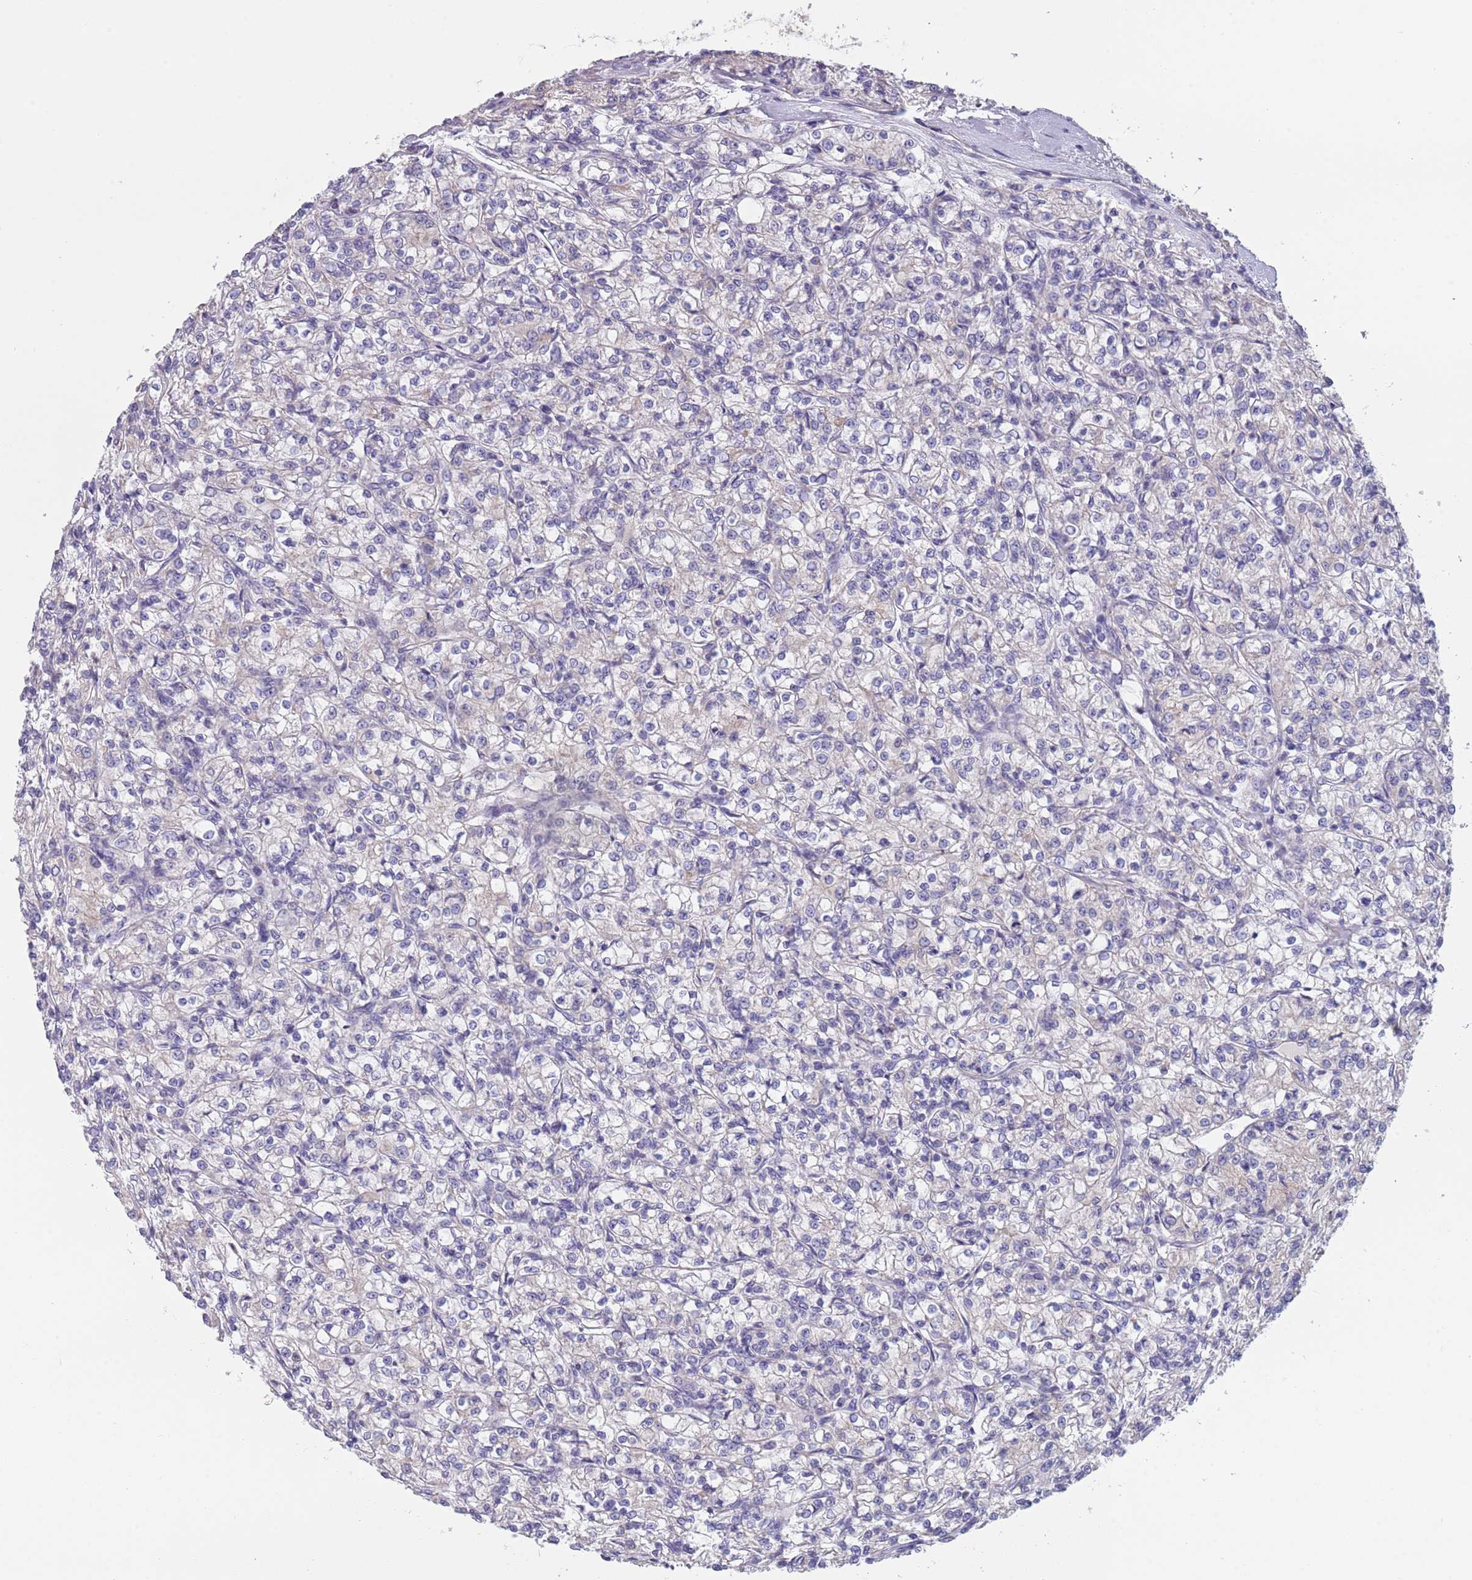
{"staining": {"intensity": "negative", "quantity": "none", "location": "none"}, "tissue": "renal cancer", "cell_type": "Tumor cells", "image_type": "cancer", "snomed": [{"axis": "morphology", "description": "Adenocarcinoma, NOS"}, {"axis": "topography", "description": "Kidney"}], "caption": "Micrograph shows no protein staining in tumor cells of renal adenocarcinoma tissue.", "gene": "MAN1C1", "patient": {"sex": "female", "age": 59}}